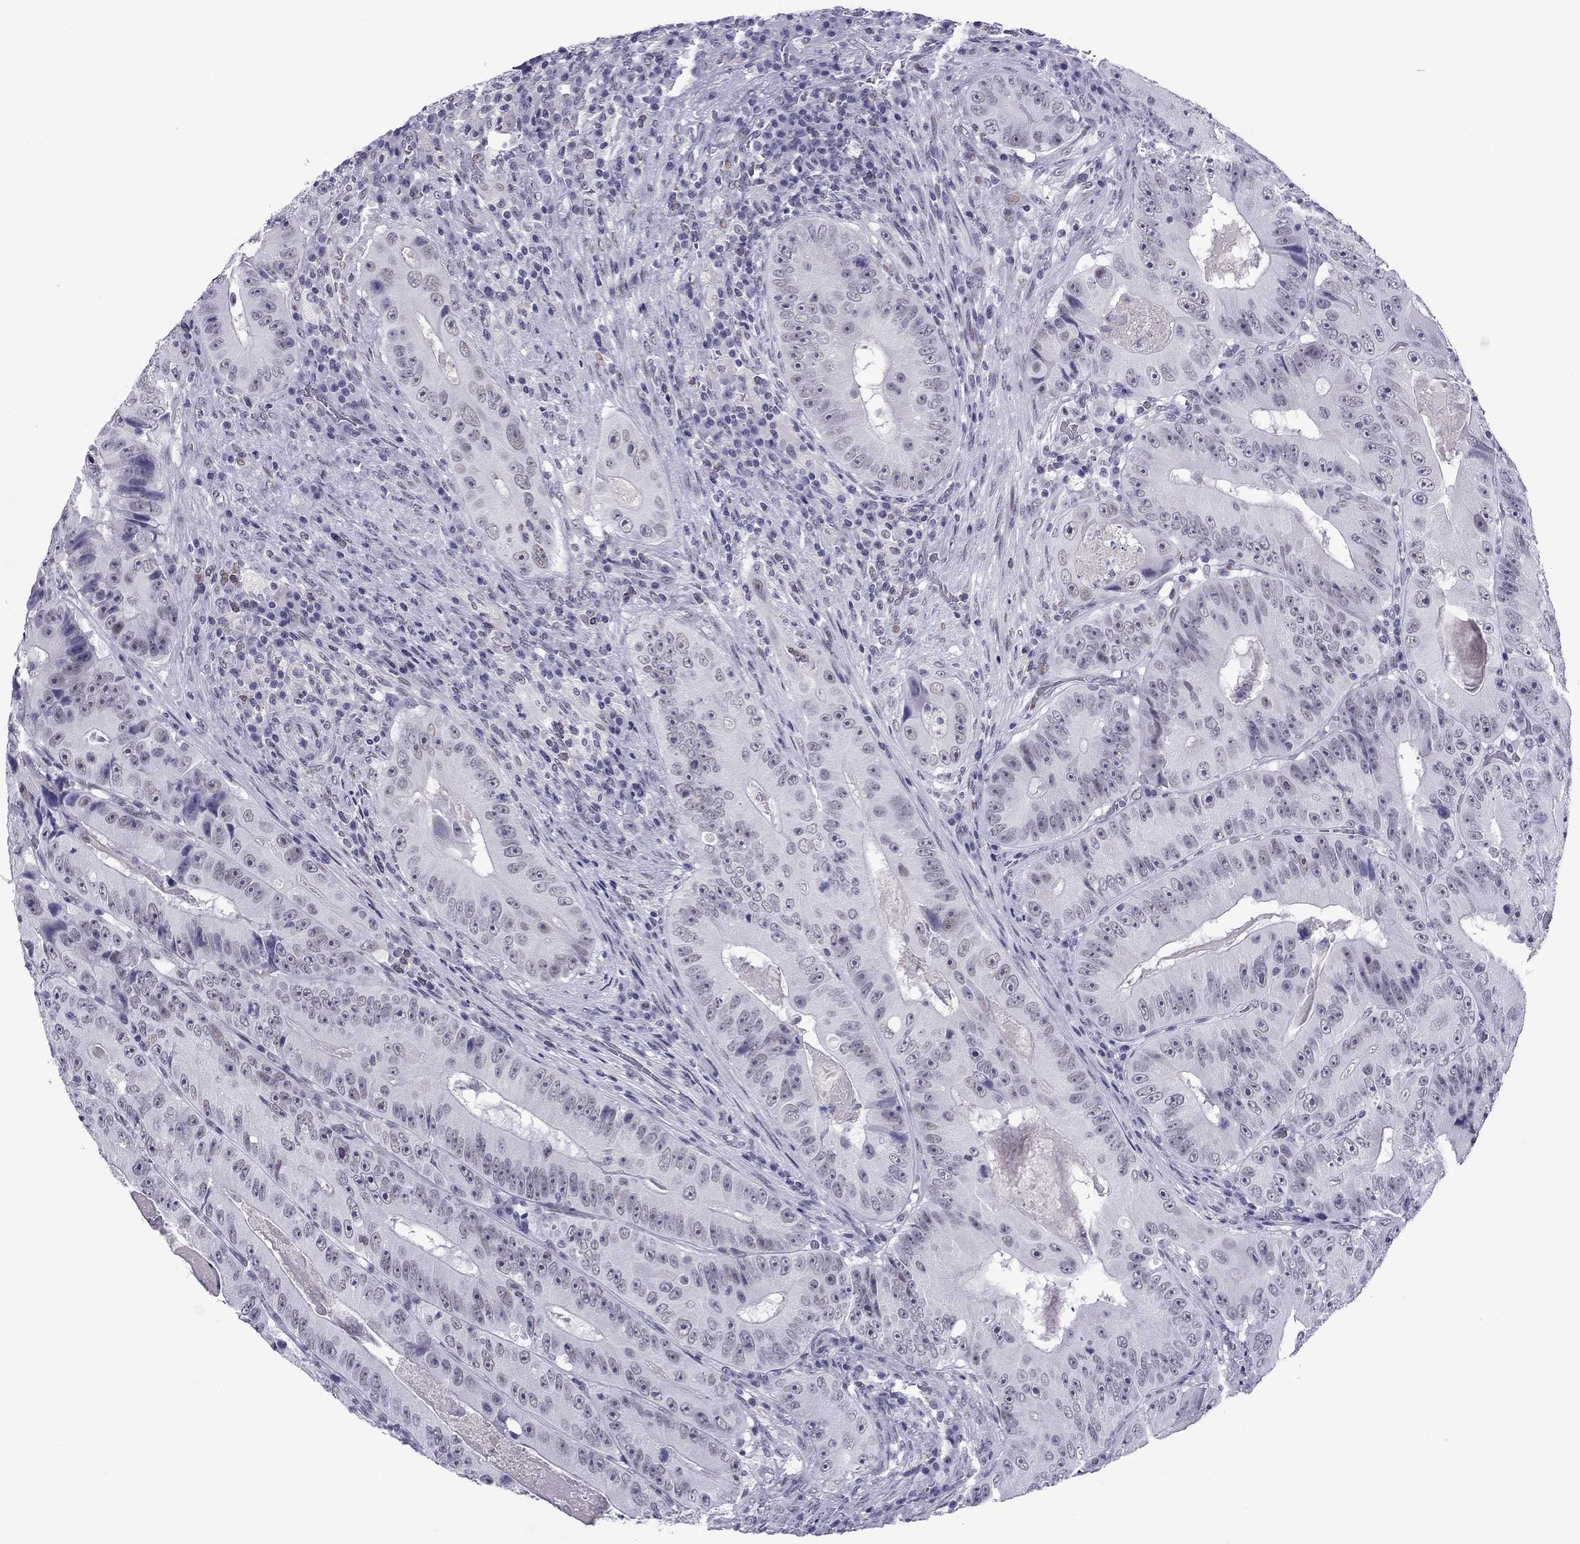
{"staining": {"intensity": "negative", "quantity": "none", "location": "none"}, "tissue": "colorectal cancer", "cell_type": "Tumor cells", "image_type": "cancer", "snomed": [{"axis": "morphology", "description": "Adenocarcinoma, NOS"}, {"axis": "topography", "description": "Colon"}], "caption": "This is an immunohistochemistry photomicrograph of human colorectal cancer. There is no positivity in tumor cells.", "gene": "MYLK3", "patient": {"sex": "female", "age": 86}}